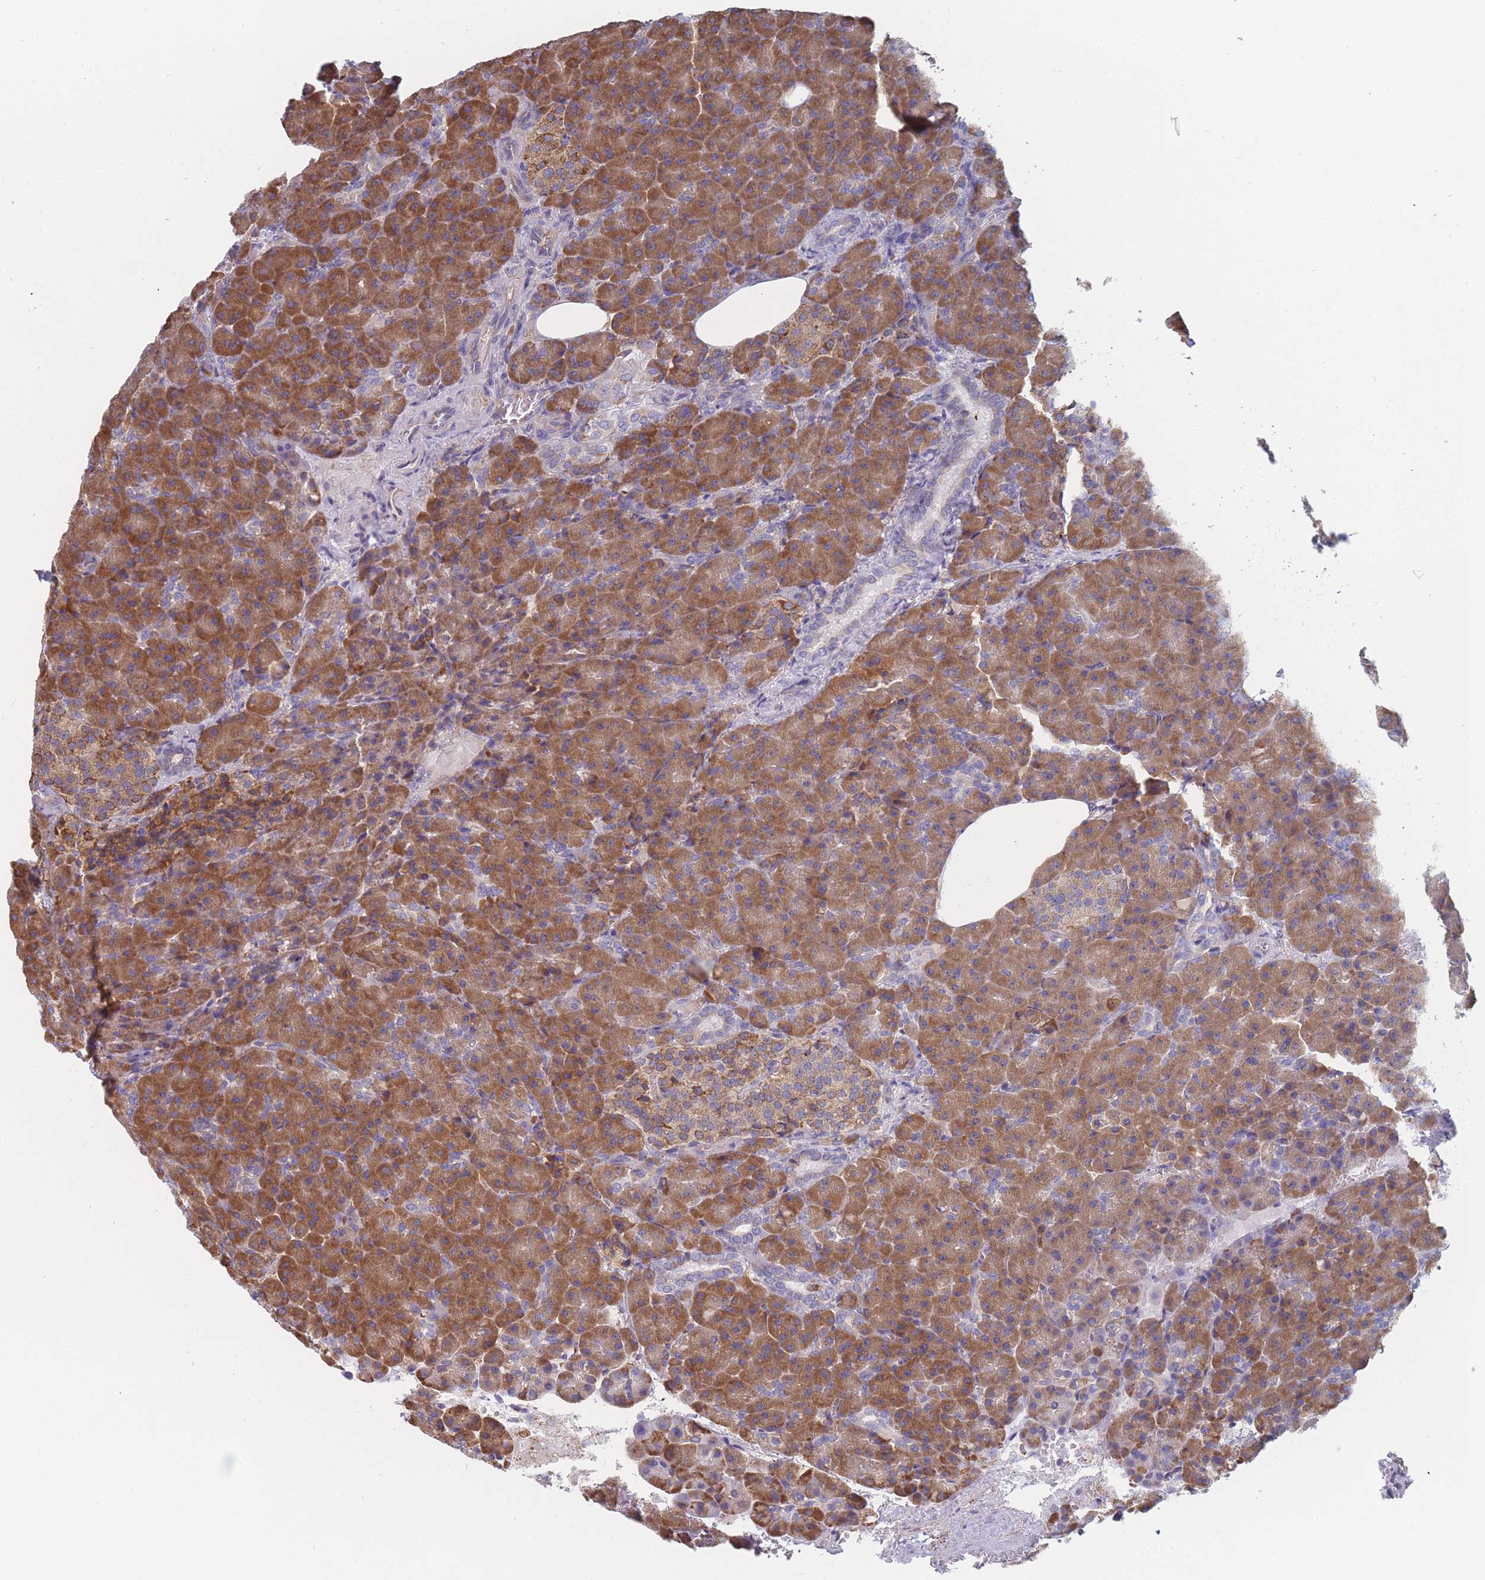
{"staining": {"intensity": "strong", "quantity": ">75%", "location": "cytoplasmic/membranous"}, "tissue": "pancreas", "cell_type": "Exocrine glandular cells", "image_type": "normal", "snomed": [{"axis": "morphology", "description": "Normal tissue, NOS"}, {"axis": "topography", "description": "Pancreas"}], "caption": "Immunohistochemical staining of unremarkable human pancreas reveals high levels of strong cytoplasmic/membranous expression in about >75% of exocrine glandular cells.", "gene": "OR7C2", "patient": {"sex": "female", "age": 74}}